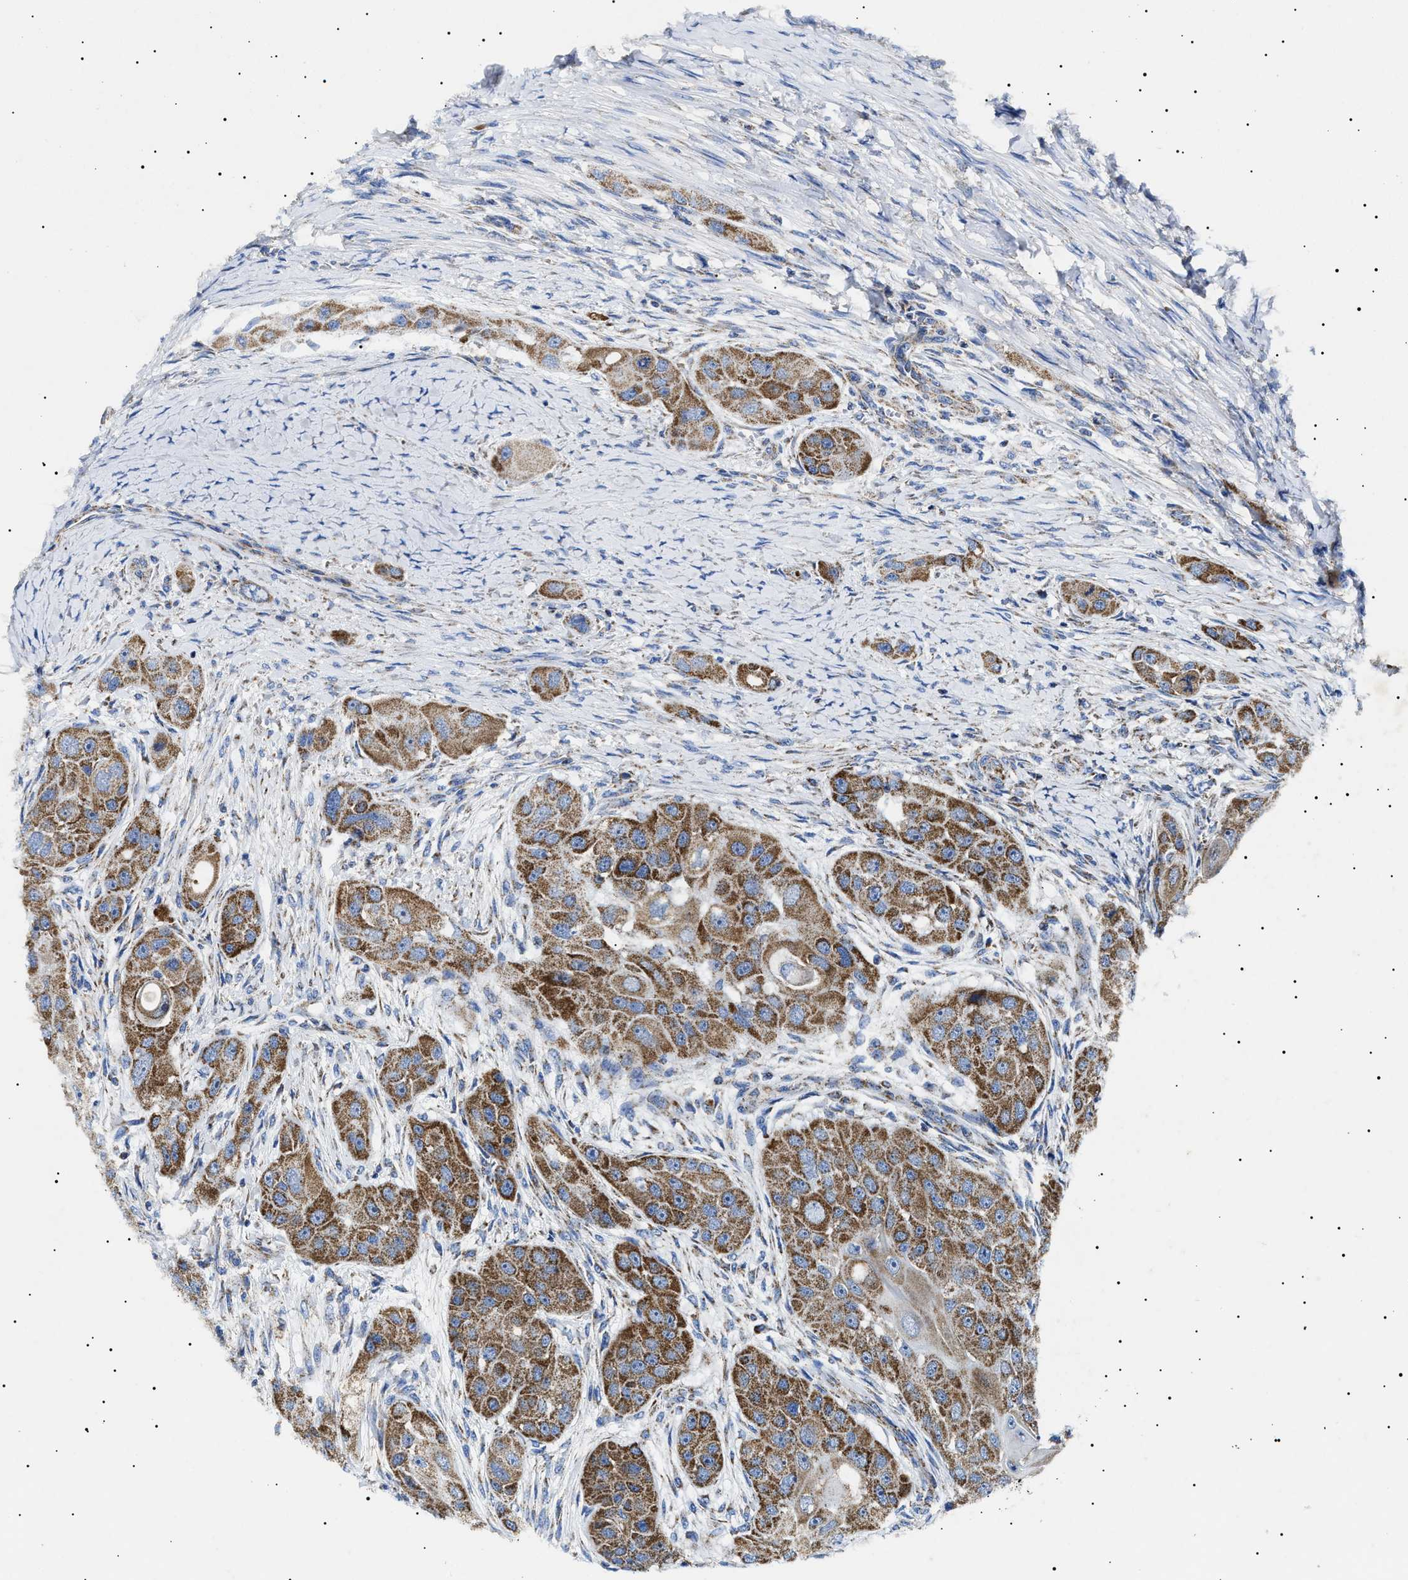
{"staining": {"intensity": "strong", "quantity": ">75%", "location": "cytoplasmic/membranous"}, "tissue": "head and neck cancer", "cell_type": "Tumor cells", "image_type": "cancer", "snomed": [{"axis": "morphology", "description": "Normal tissue, NOS"}, {"axis": "morphology", "description": "Squamous cell carcinoma, NOS"}, {"axis": "topography", "description": "Skeletal muscle"}, {"axis": "topography", "description": "Head-Neck"}], "caption": "Immunohistochemical staining of head and neck cancer (squamous cell carcinoma) demonstrates high levels of strong cytoplasmic/membranous staining in about >75% of tumor cells. (brown staining indicates protein expression, while blue staining denotes nuclei).", "gene": "CHRDL2", "patient": {"sex": "male", "age": 51}}